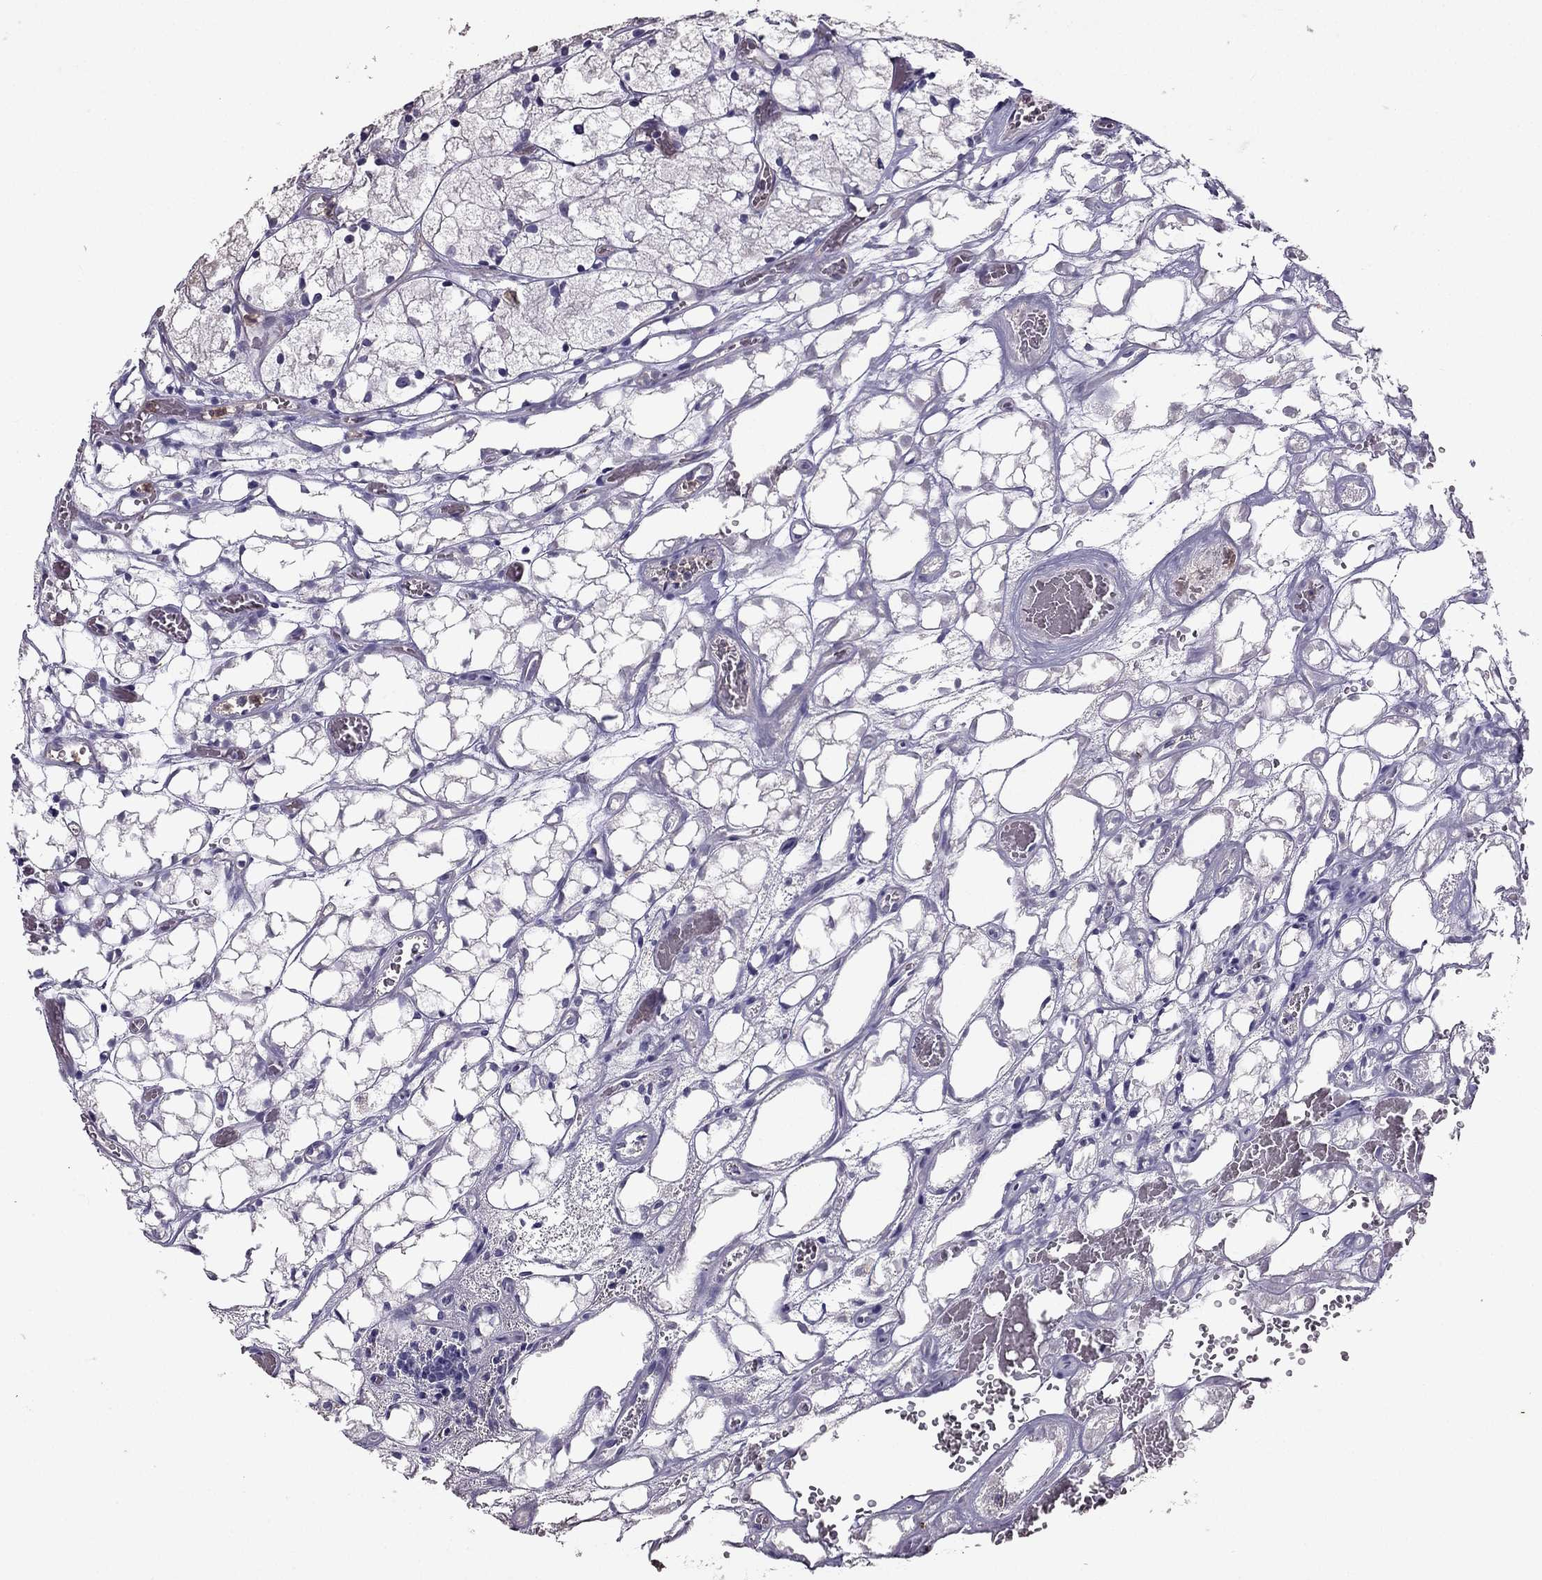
{"staining": {"intensity": "negative", "quantity": "none", "location": "none"}, "tissue": "renal cancer", "cell_type": "Tumor cells", "image_type": "cancer", "snomed": [{"axis": "morphology", "description": "Adenocarcinoma, NOS"}, {"axis": "topography", "description": "Kidney"}], "caption": "Immunohistochemistry photomicrograph of neoplastic tissue: human renal cancer stained with DAB (3,3'-diaminobenzidine) exhibits no significant protein expression in tumor cells.", "gene": "RFLNB", "patient": {"sex": "female", "age": 69}}